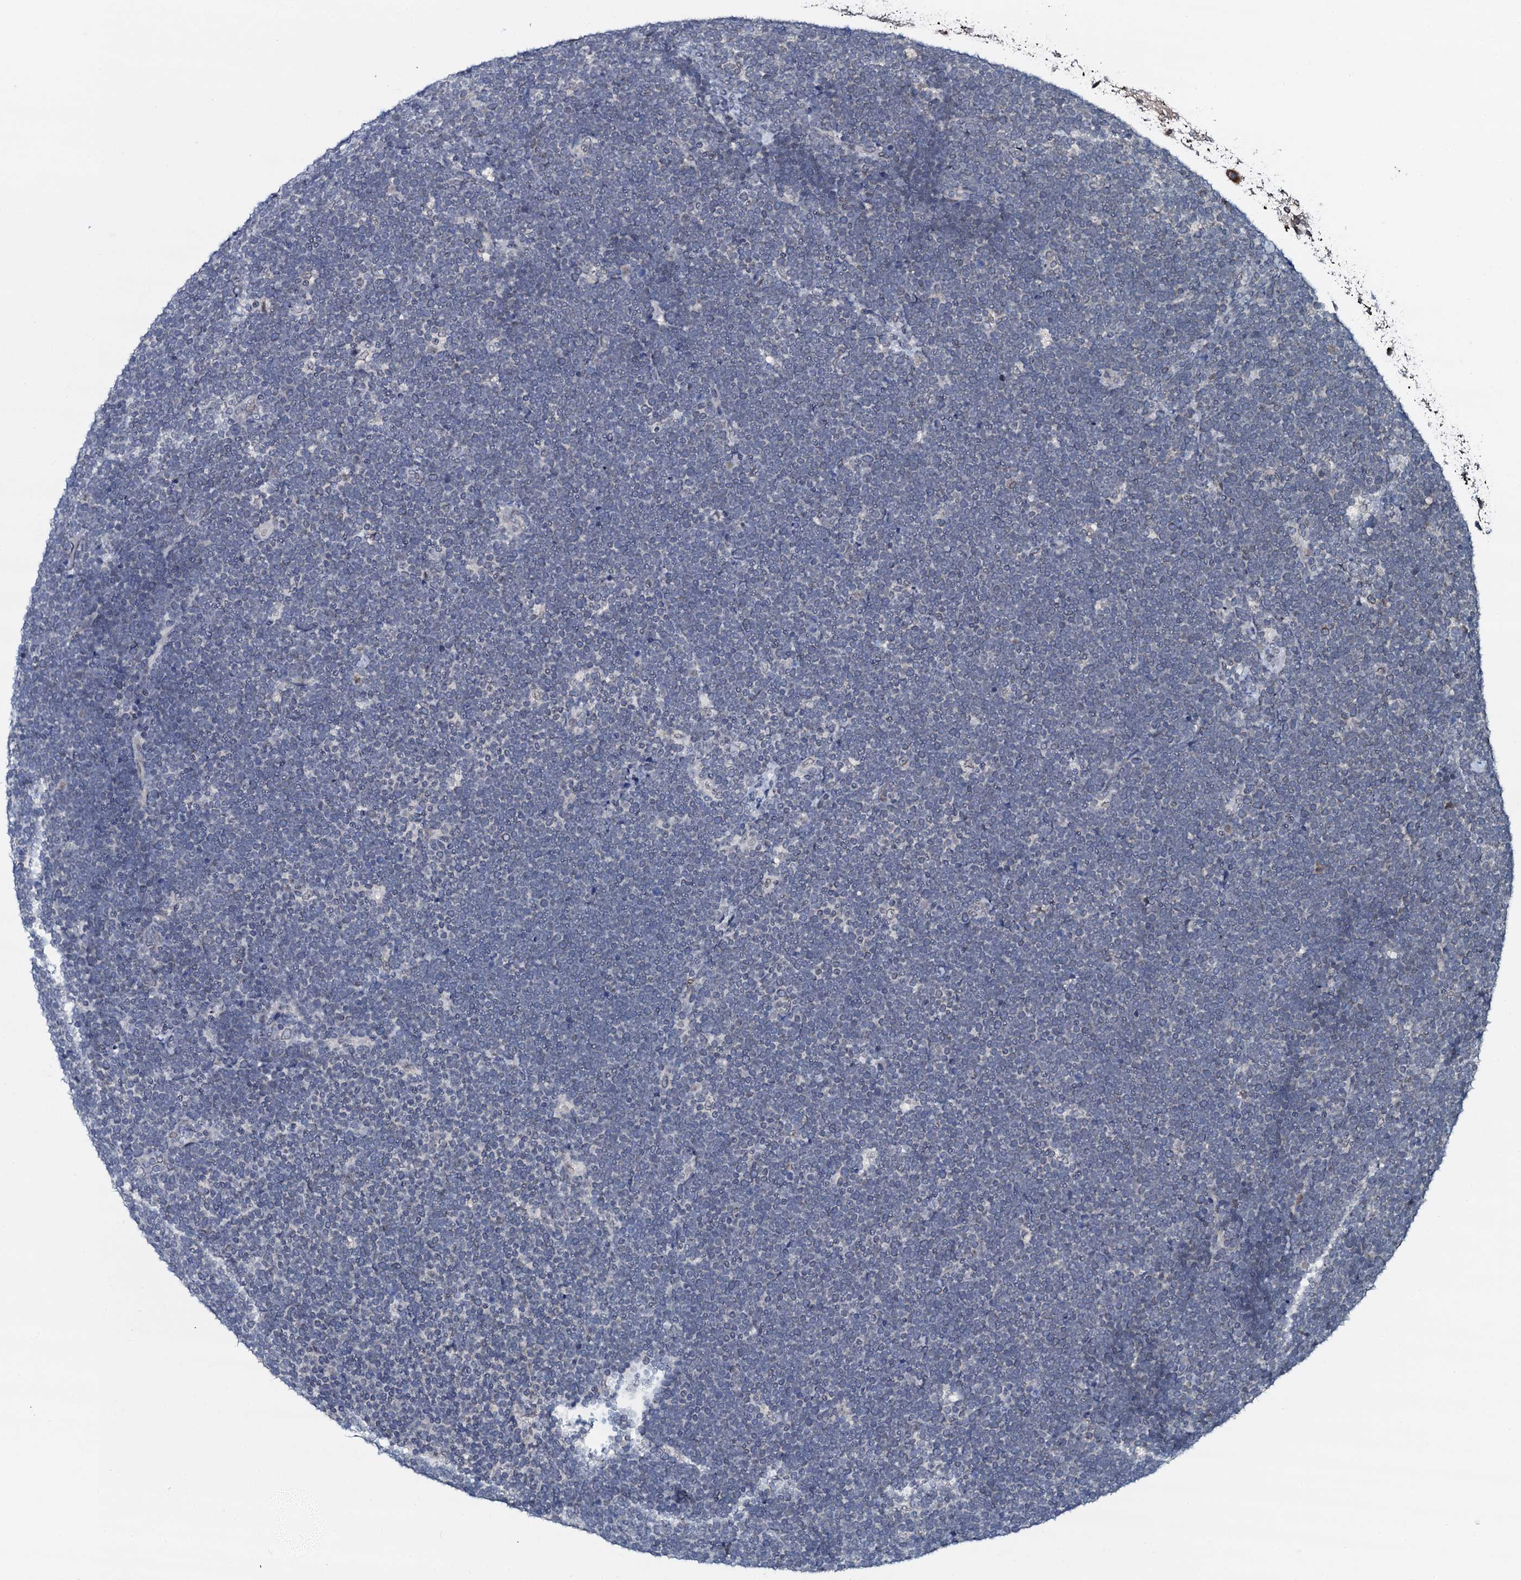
{"staining": {"intensity": "negative", "quantity": "none", "location": "none"}, "tissue": "lymphoma", "cell_type": "Tumor cells", "image_type": "cancer", "snomed": [{"axis": "morphology", "description": "Malignant lymphoma, non-Hodgkin's type, High grade"}, {"axis": "topography", "description": "Lymph node"}], "caption": "A high-resolution micrograph shows immunohistochemistry staining of high-grade malignant lymphoma, non-Hodgkin's type, which shows no significant positivity in tumor cells.", "gene": "SNTA1", "patient": {"sex": "male", "age": 13}}